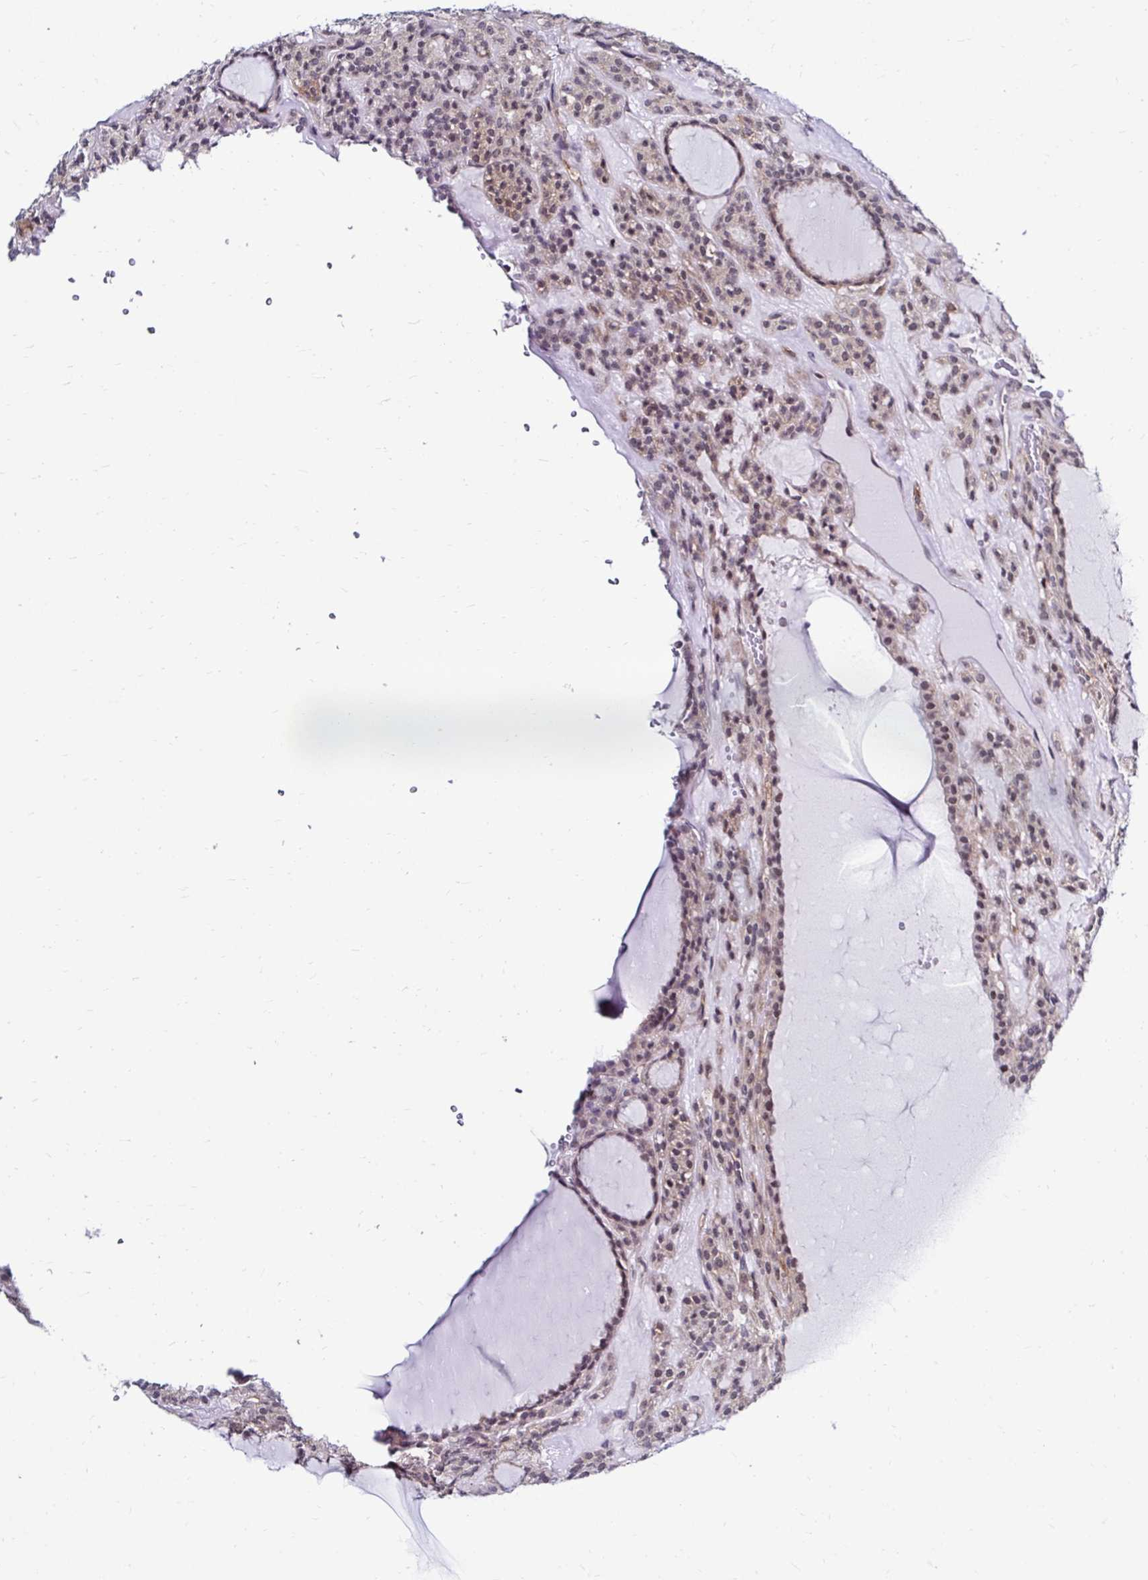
{"staining": {"intensity": "moderate", "quantity": "<25%", "location": "nuclear"}, "tissue": "thyroid cancer", "cell_type": "Tumor cells", "image_type": "cancer", "snomed": [{"axis": "morphology", "description": "Follicular adenoma carcinoma, NOS"}, {"axis": "topography", "description": "Thyroid gland"}], "caption": "Human thyroid cancer stained with a brown dye shows moderate nuclear positive staining in approximately <25% of tumor cells.", "gene": "PSMD3", "patient": {"sex": "female", "age": 63}}